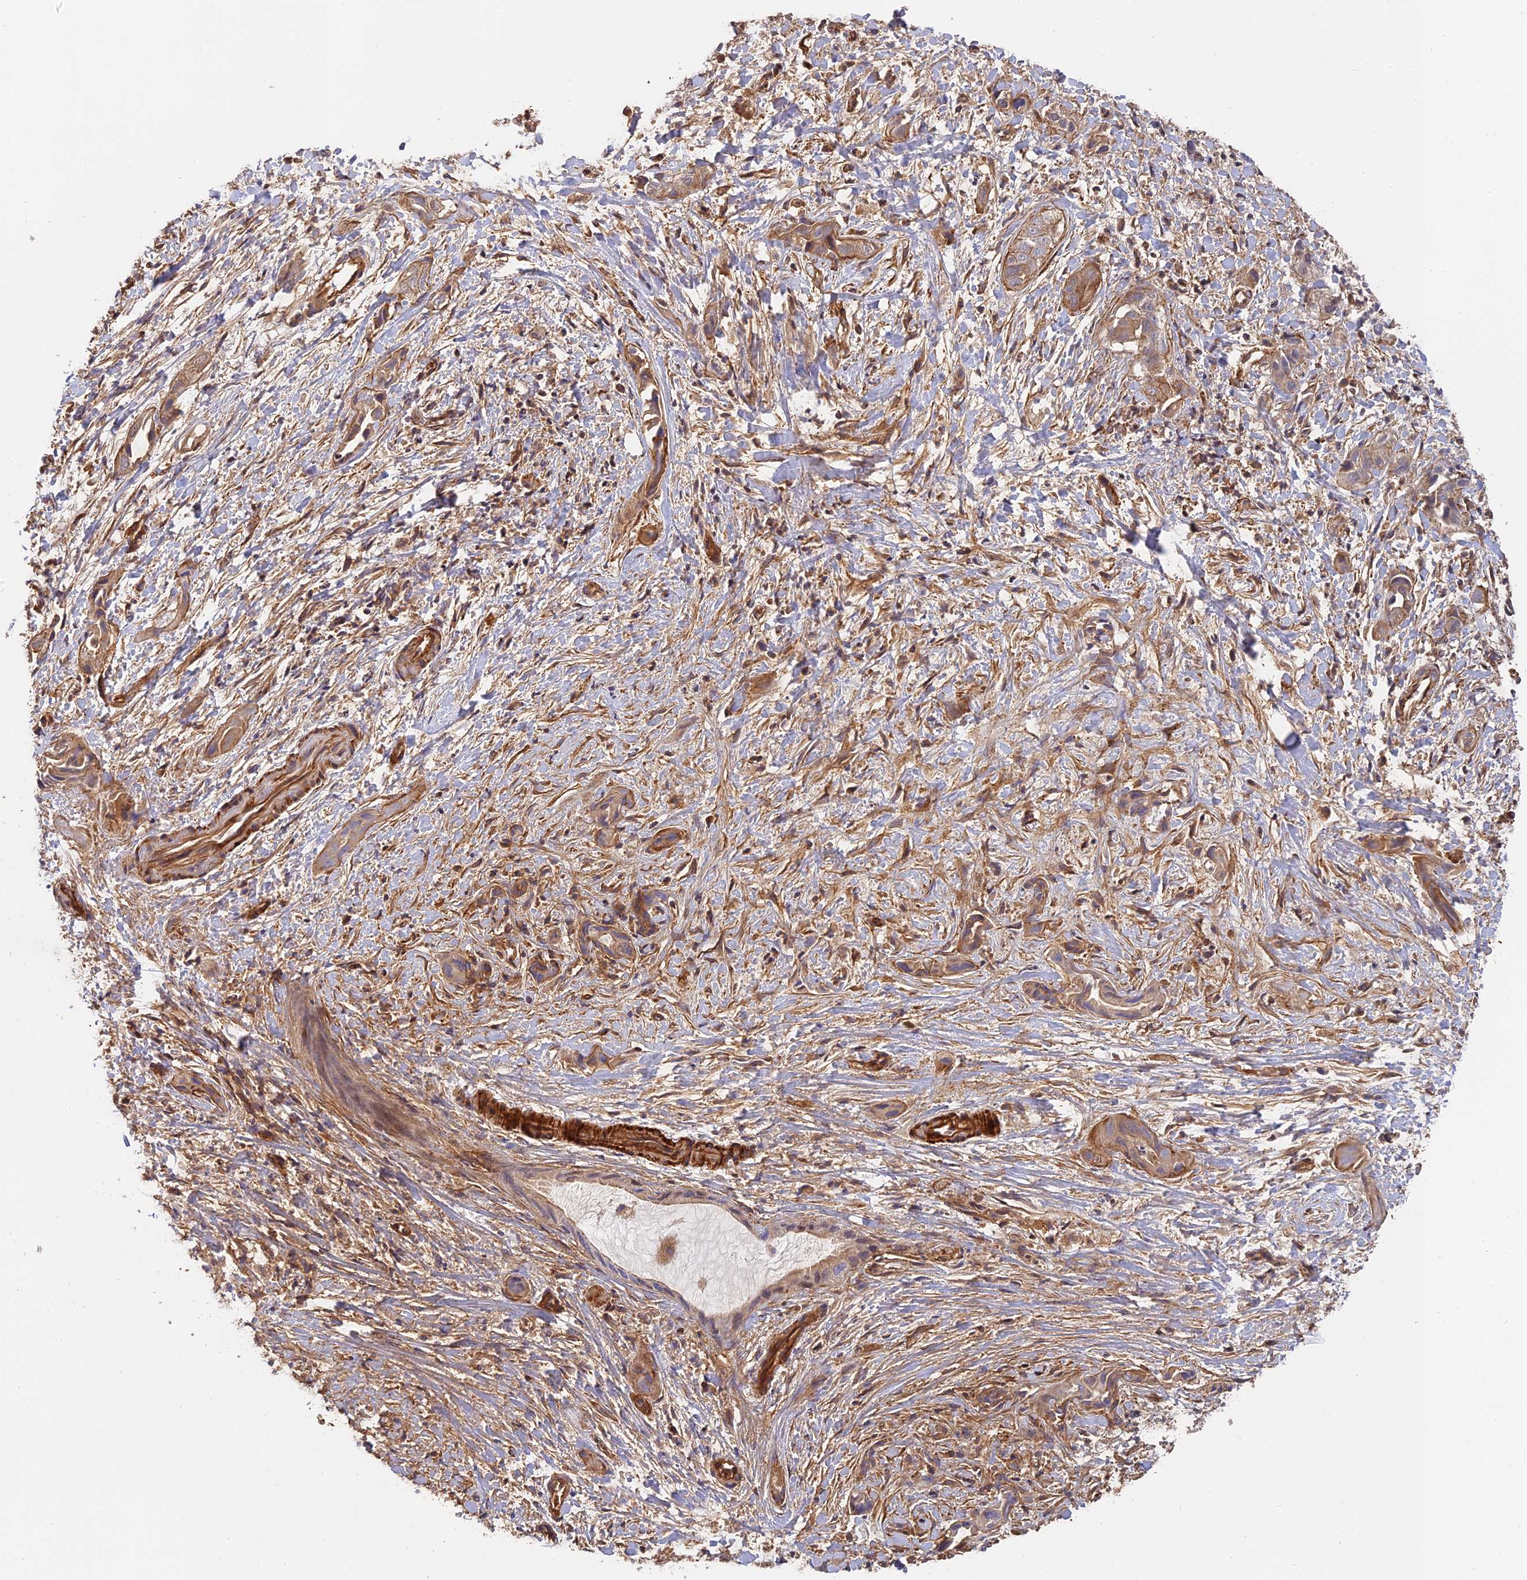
{"staining": {"intensity": "moderate", "quantity": ">75%", "location": "cytoplasmic/membranous,nuclear"}, "tissue": "liver cancer", "cell_type": "Tumor cells", "image_type": "cancer", "snomed": [{"axis": "morphology", "description": "Cholangiocarcinoma"}, {"axis": "topography", "description": "Liver"}], "caption": "Immunohistochemistry (IHC) of liver cholangiocarcinoma reveals medium levels of moderate cytoplasmic/membranous and nuclear expression in about >75% of tumor cells.", "gene": "OSBPL1A", "patient": {"sex": "female", "age": 52}}